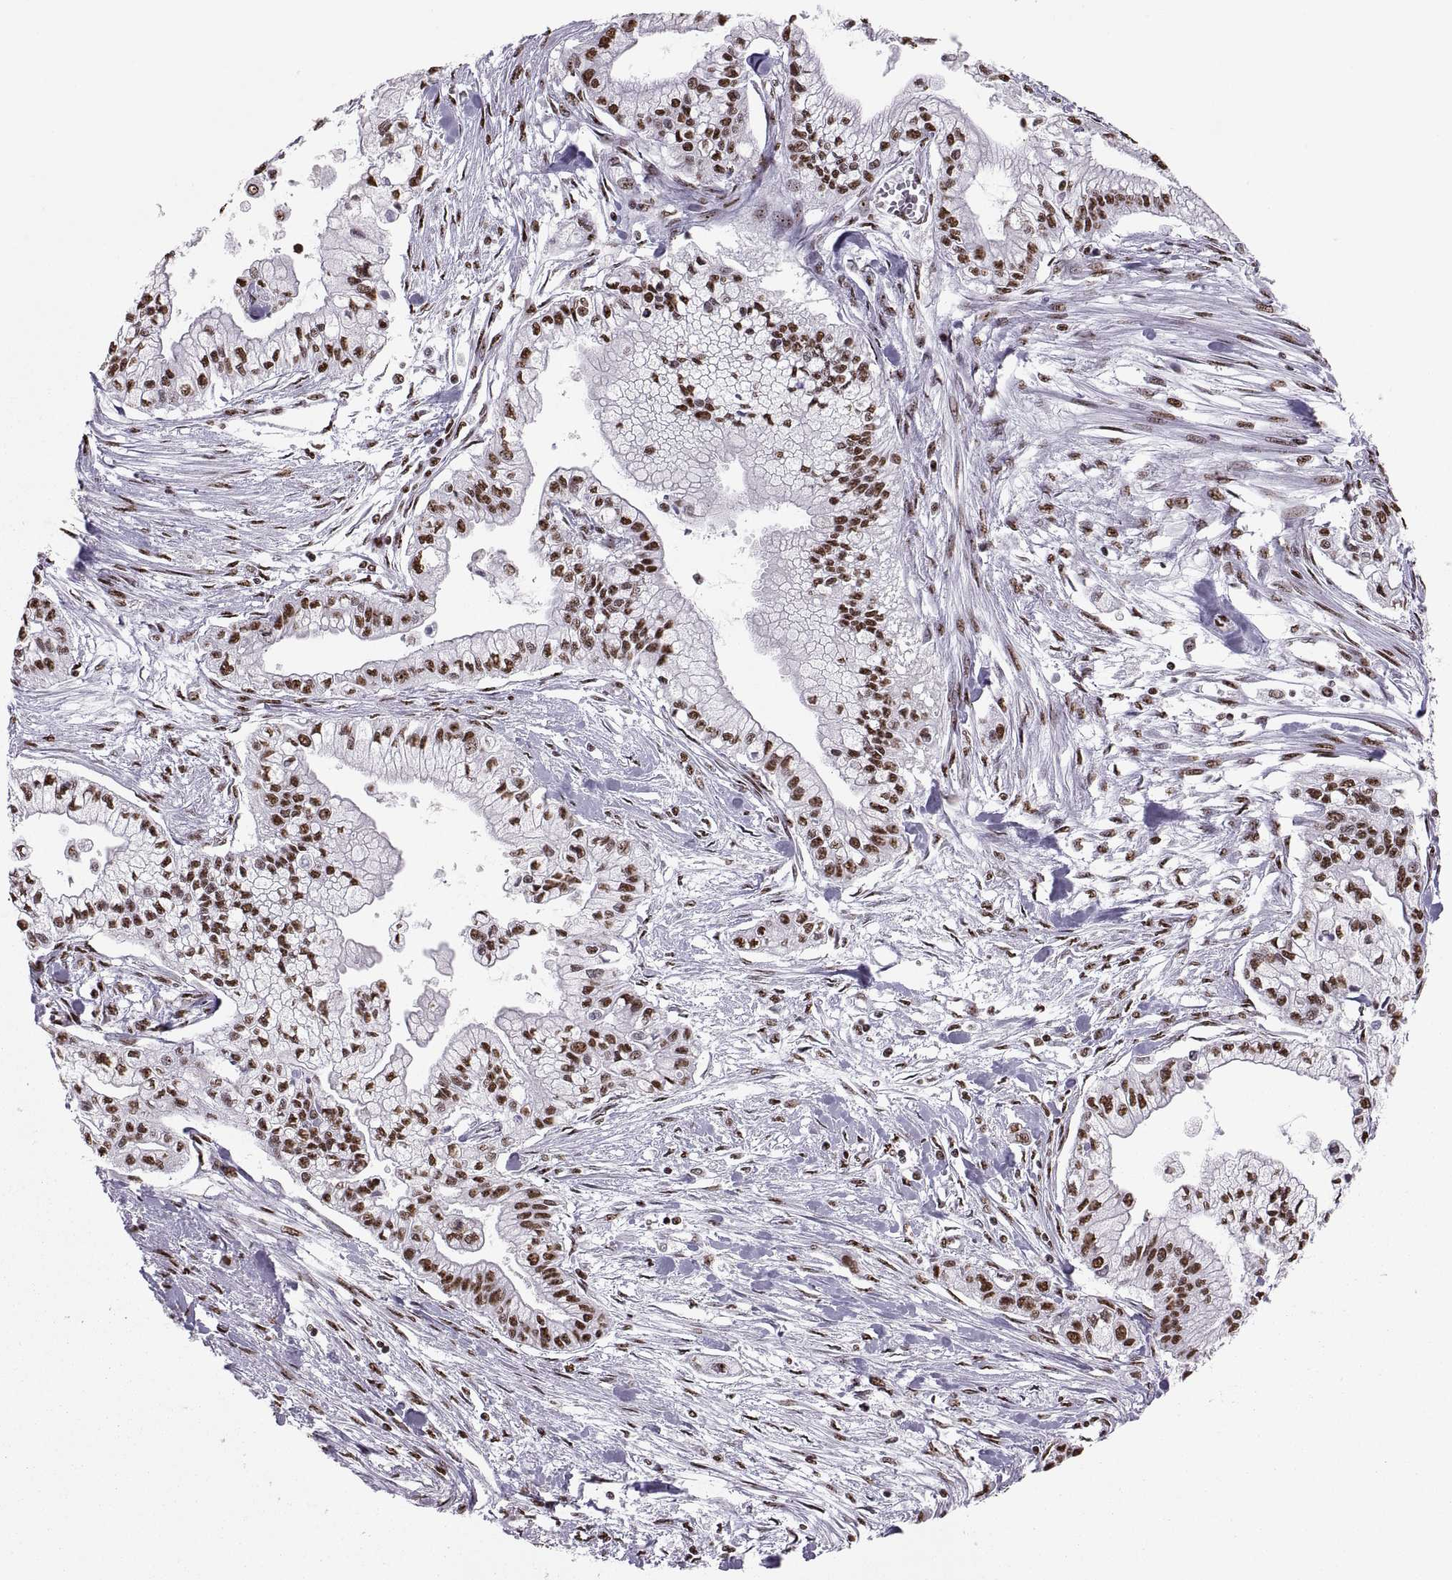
{"staining": {"intensity": "strong", "quantity": "25%-75%", "location": "nuclear"}, "tissue": "pancreatic cancer", "cell_type": "Tumor cells", "image_type": "cancer", "snomed": [{"axis": "morphology", "description": "Adenocarcinoma, NOS"}, {"axis": "topography", "description": "Pancreas"}], "caption": "Protein staining displays strong nuclear expression in approximately 25%-75% of tumor cells in pancreatic cancer.", "gene": "SNAI1", "patient": {"sex": "male", "age": 54}}